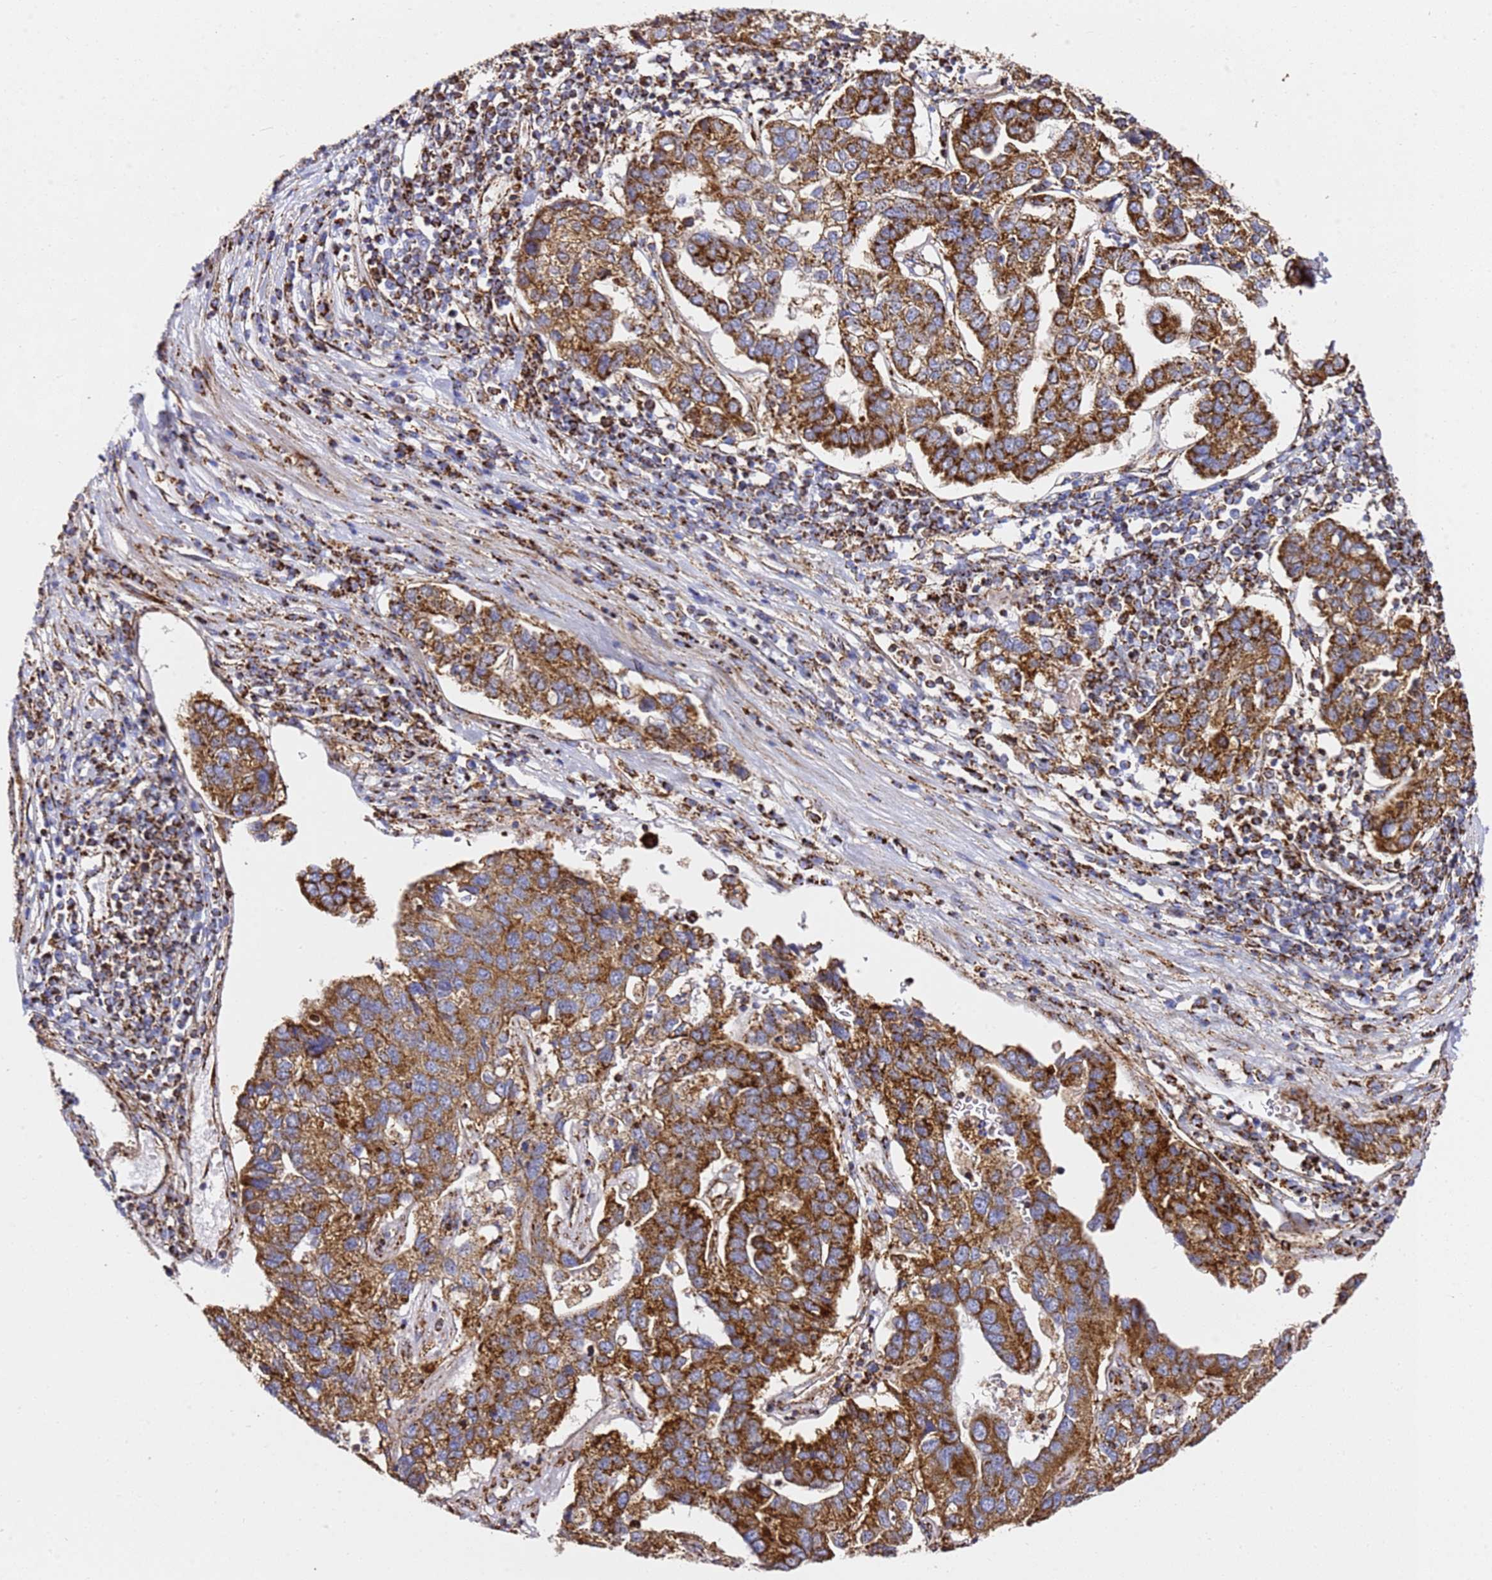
{"staining": {"intensity": "strong", "quantity": ">75%", "location": "cytoplasmic/membranous"}, "tissue": "pancreatic cancer", "cell_type": "Tumor cells", "image_type": "cancer", "snomed": [{"axis": "morphology", "description": "Adenocarcinoma, NOS"}, {"axis": "topography", "description": "Pancreas"}], "caption": "IHC (DAB (3,3'-diaminobenzidine)) staining of adenocarcinoma (pancreatic) reveals strong cytoplasmic/membranous protein positivity in about >75% of tumor cells.", "gene": "NDUFA3", "patient": {"sex": "female", "age": 61}}